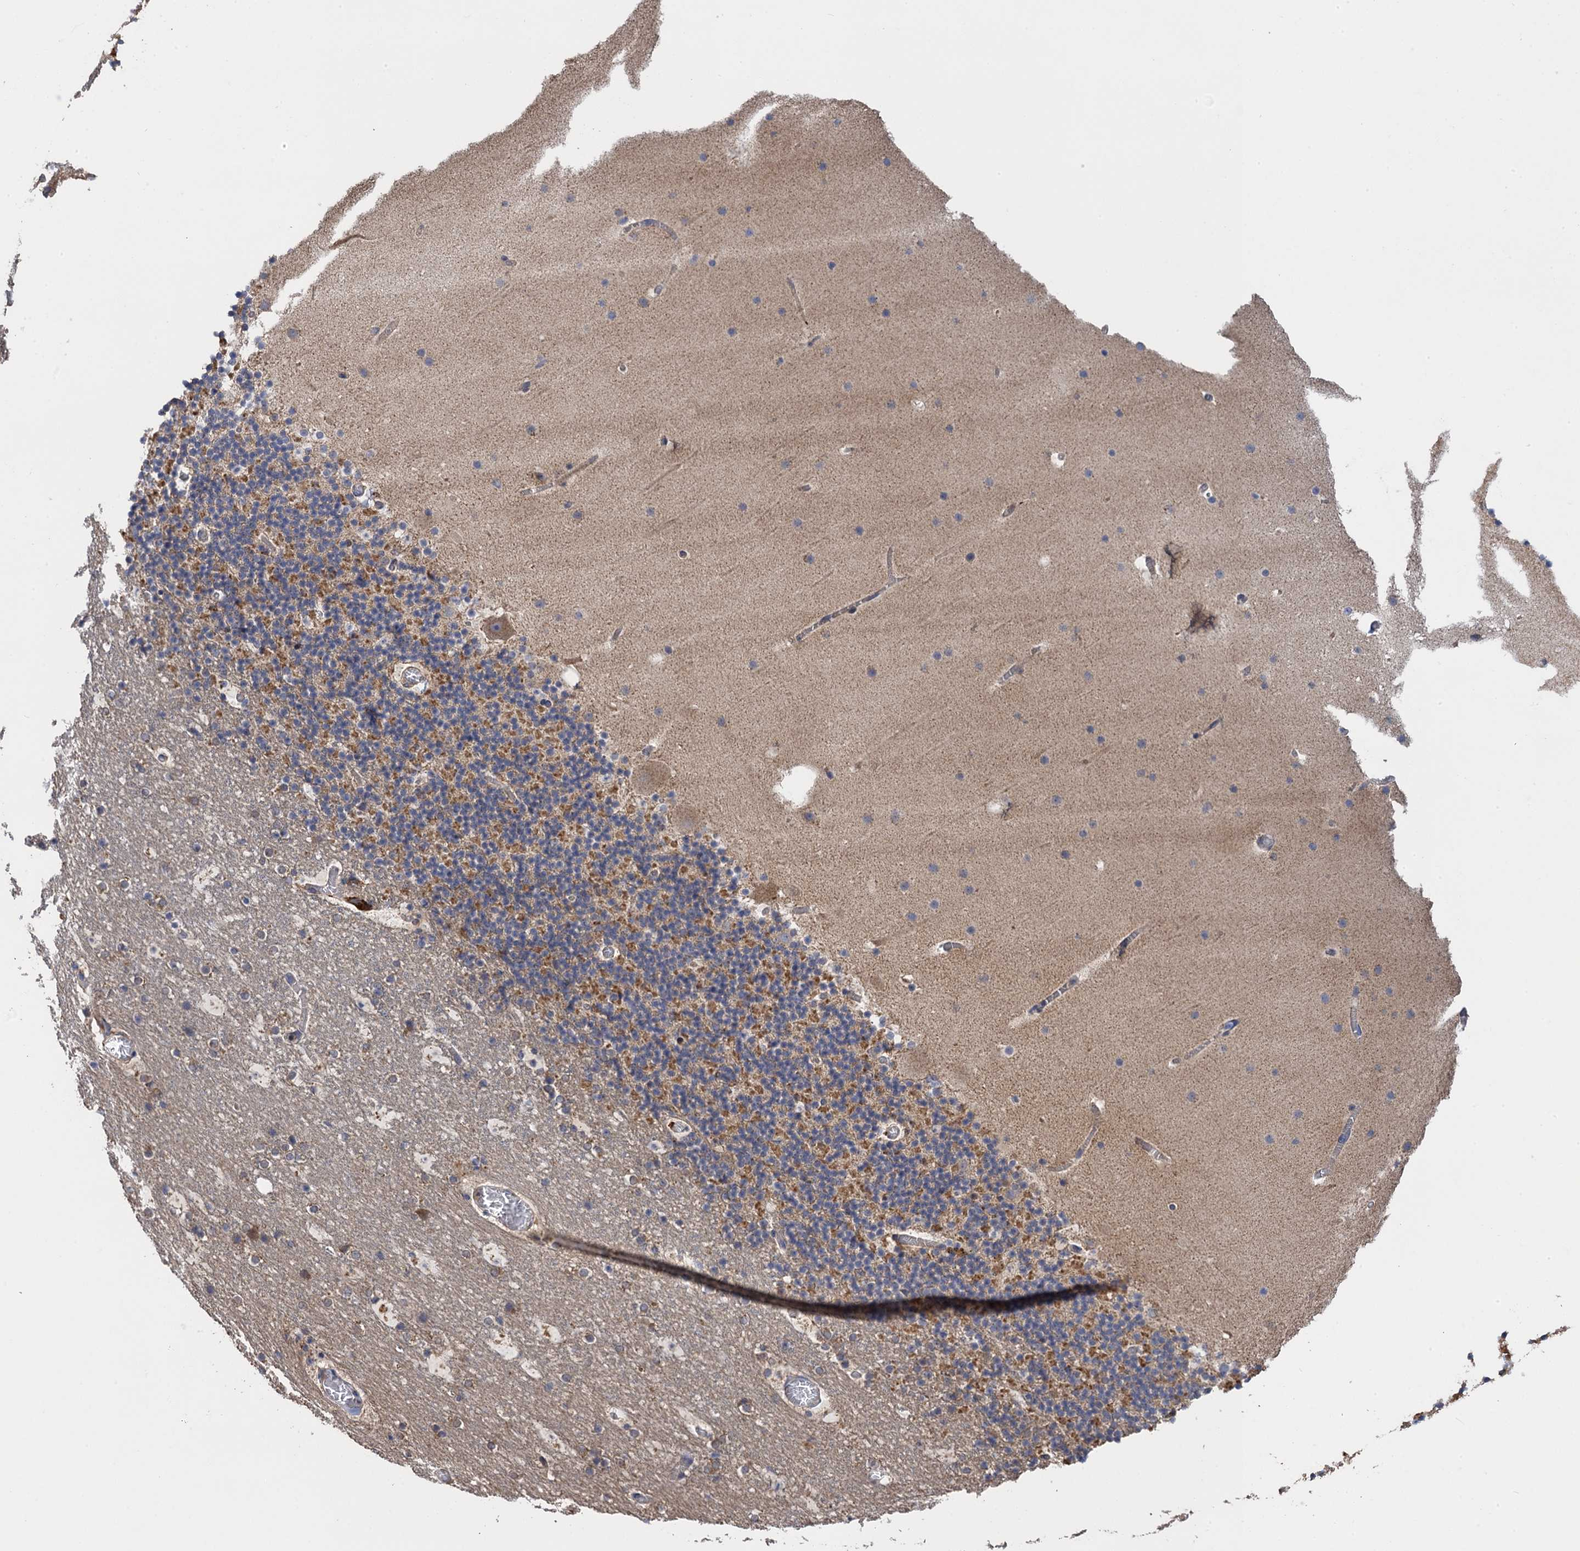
{"staining": {"intensity": "moderate", "quantity": "25%-75%", "location": "cytoplasmic/membranous"}, "tissue": "cerebellum", "cell_type": "Cells in granular layer", "image_type": "normal", "snomed": [{"axis": "morphology", "description": "Normal tissue, NOS"}, {"axis": "topography", "description": "Cerebellum"}], "caption": "Normal cerebellum exhibits moderate cytoplasmic/membranous staining in about 25%-75% of cells in granular layer, visualized by immunohistochemistry.", "gene": "WDR88", "patient": {"sex": "male", "age": 57}}